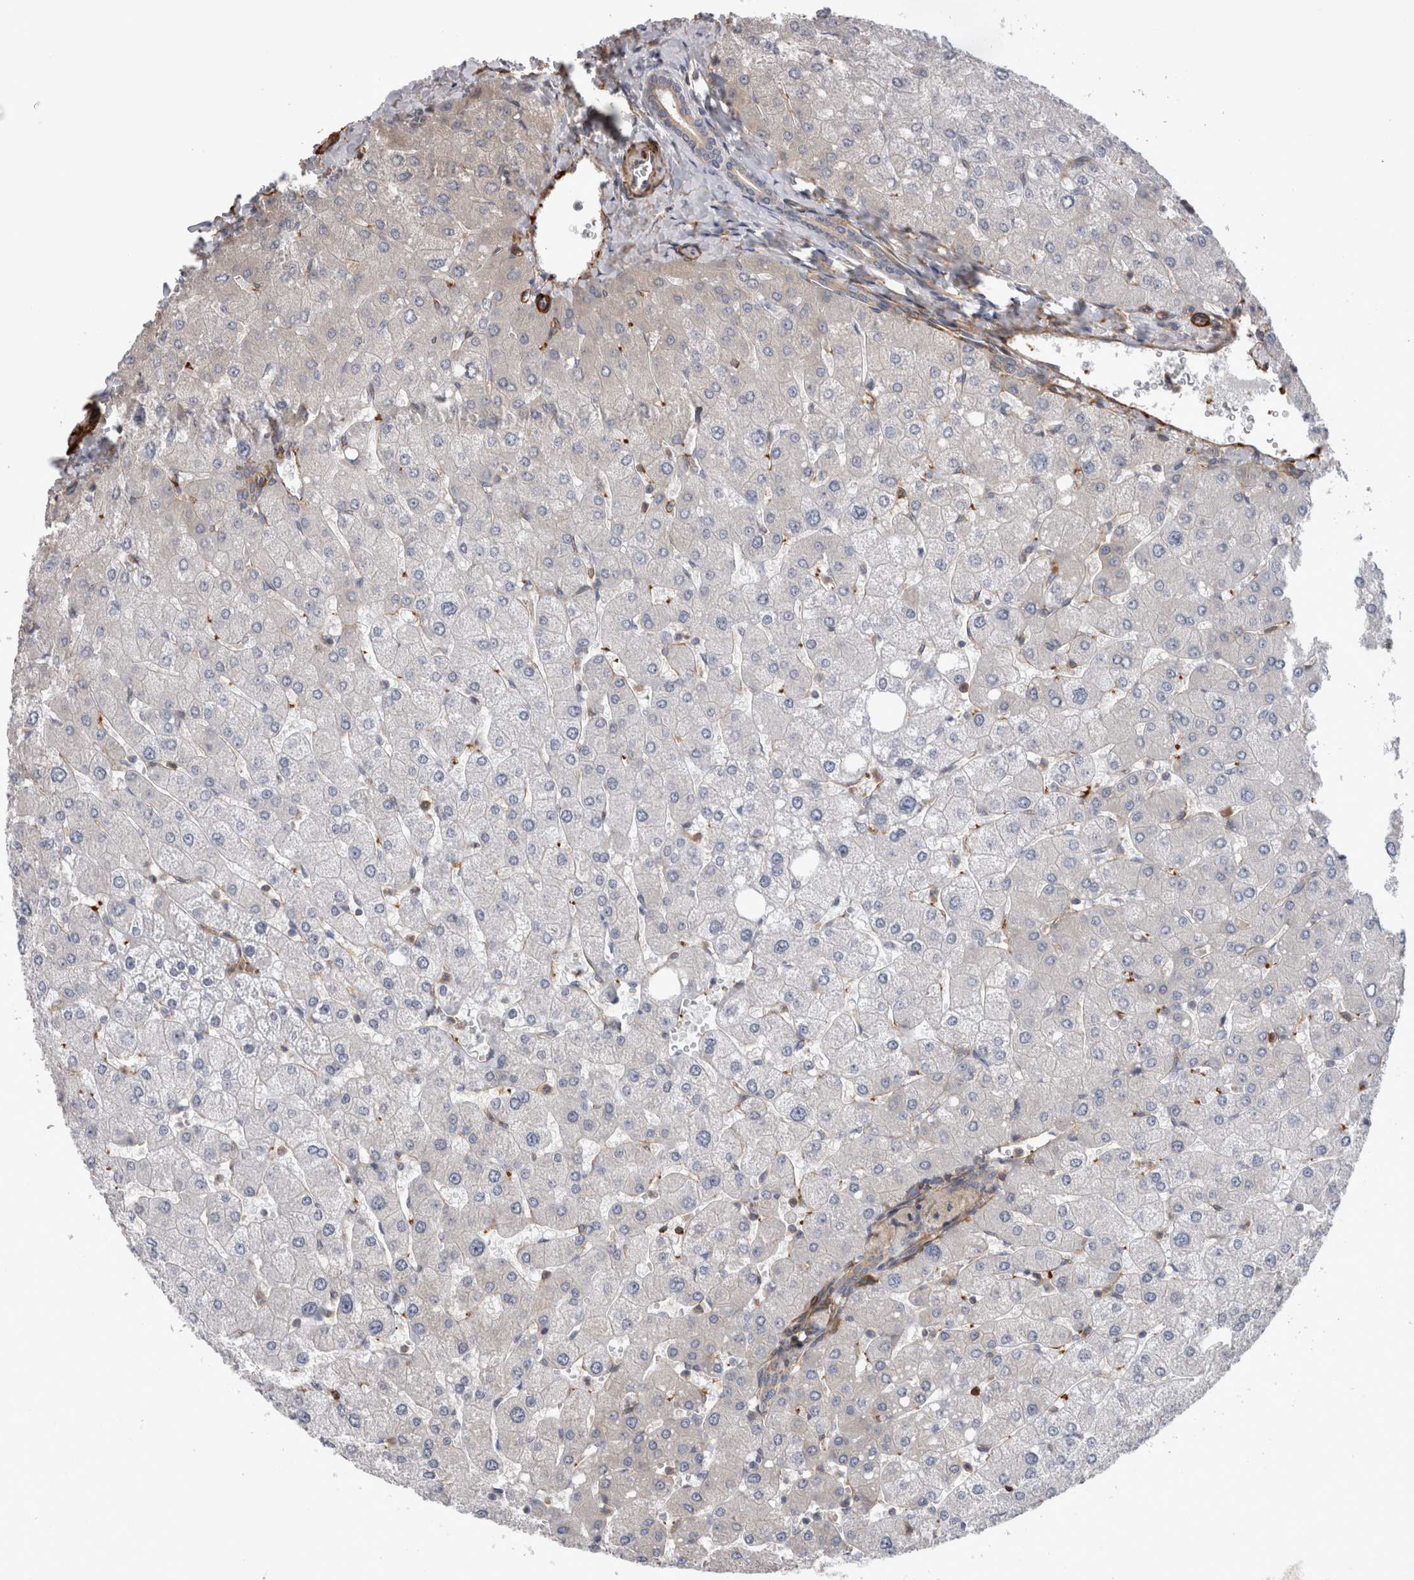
{"staining": {"intensity": "negative", "quantity": "none", "location": "none"}, "tissue": "liver", "cell_type": "Cholangiocytes", "image_type": "normal", "snomed": [{"axis": "morphology", "description": "Normal tissue, NOS"}, {"axis": "topography", "description": "Liver"}], "caption": "Immunohistochemistry micrograph of unremarkable liver: liver stained with DAB (3,3'-diaminobenzidine) reveals no significant protein staining in cholangiocytes.", "gene": "EPRS1", "patient": {"sex": "male", "age": 55}}